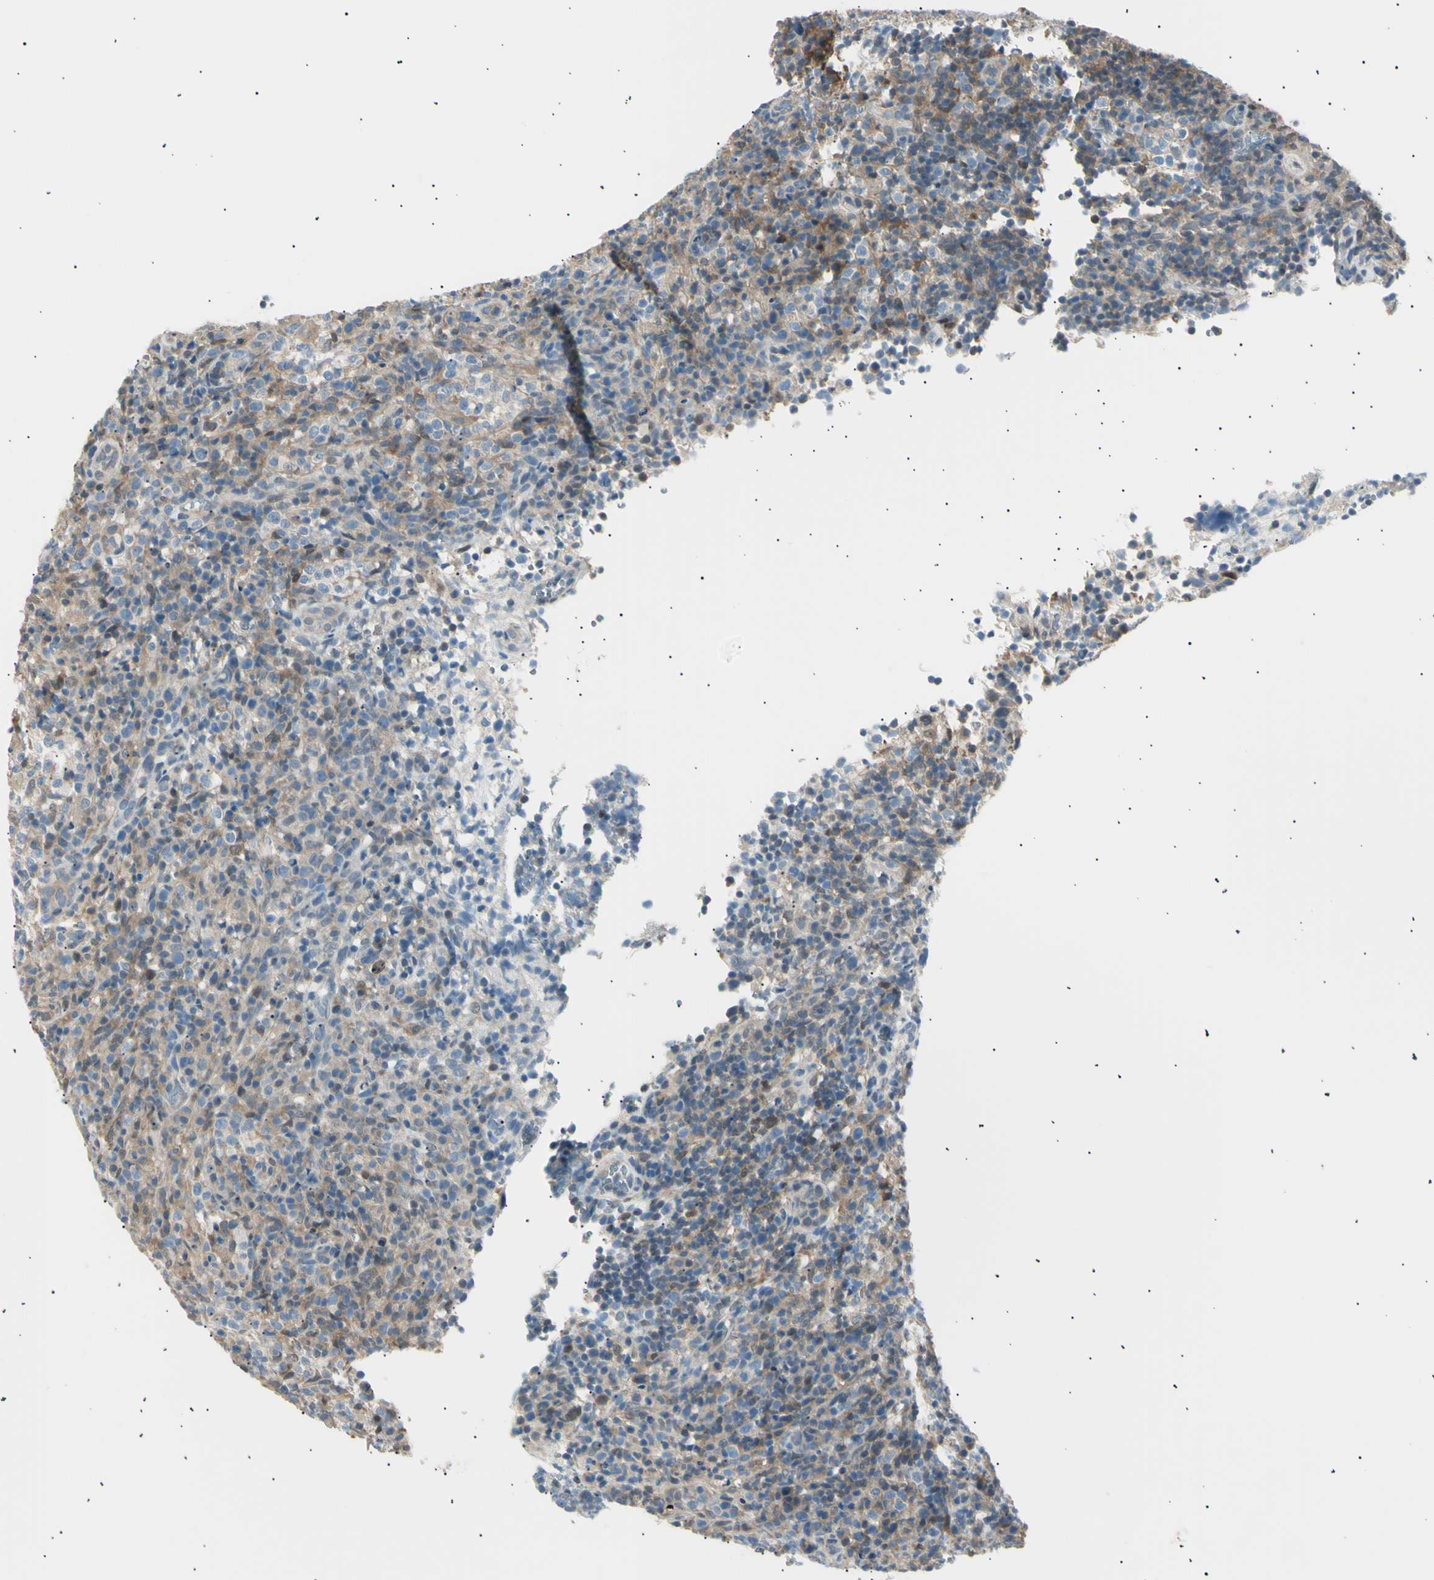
{"staining": {"intensity": "moderate", "quantity": "25%-75%", "location": "cytoplasmic/membranous"}, "tissue": "lymphoma", "cell_type": "Tumor cells", "image_type": "cancer", "snomed": [{"axis": "morphology", "description": "Malignant lymphoma, non-Hodgkin's type, High grade"}, {"axis": "topography", "description": "Lymph node"}], "caption": "Lymphoma was stained to show a protein in brown. There is medium levels of moderate cytoplasmic/membranous positivity in about 25%-75% of tumor cells.", "gene": "LHPP", "patient": {"sex": "female", "age": 76}}